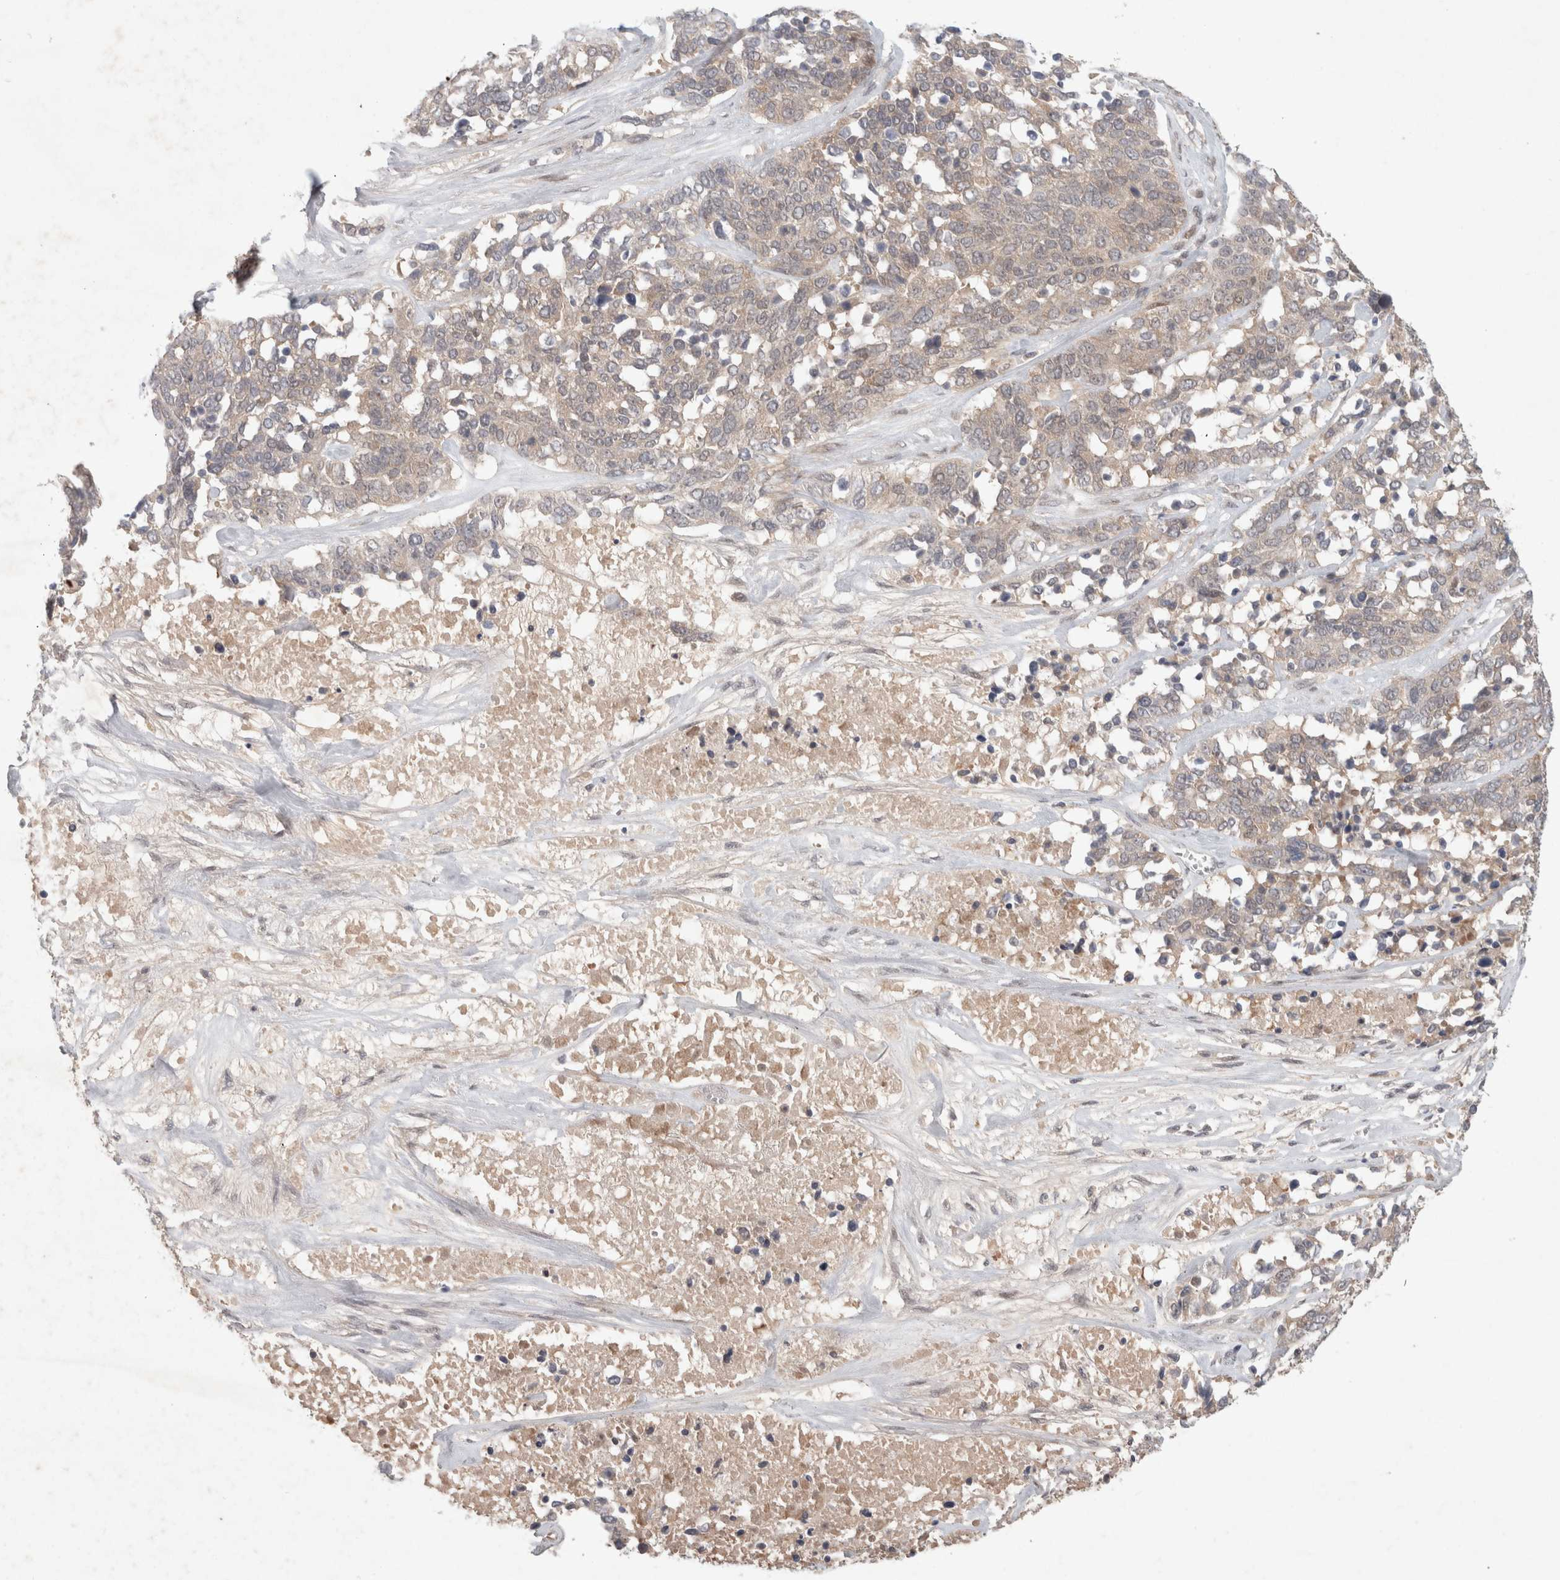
{"staining": {"intensity": "weak", "quantity": ">75%", "location": "cytoplasmic/membranous"}, "tissue": "ovarian cancer", "cell_type": "Tumor cells", "image_type": "cancer", "snomed": [{"axis": "morphology", "description": "Cystadenocarcinoma, serous, NOS"}, {"axis": "topography", "description": "Ovary"}], "caption": "IHC image of neoplastic tissue: human ovarian cancer (serous cystadenocarcinoma) stained using immunohistochemistry shows low levels of weak protein expression localized specifically in the cytoplasmic/membranous of tumor cells, appearing as a cytoplasmic/membranous brown color.", "gene": "RASAL2", "patient": {"sex": "female", "age": 44}}